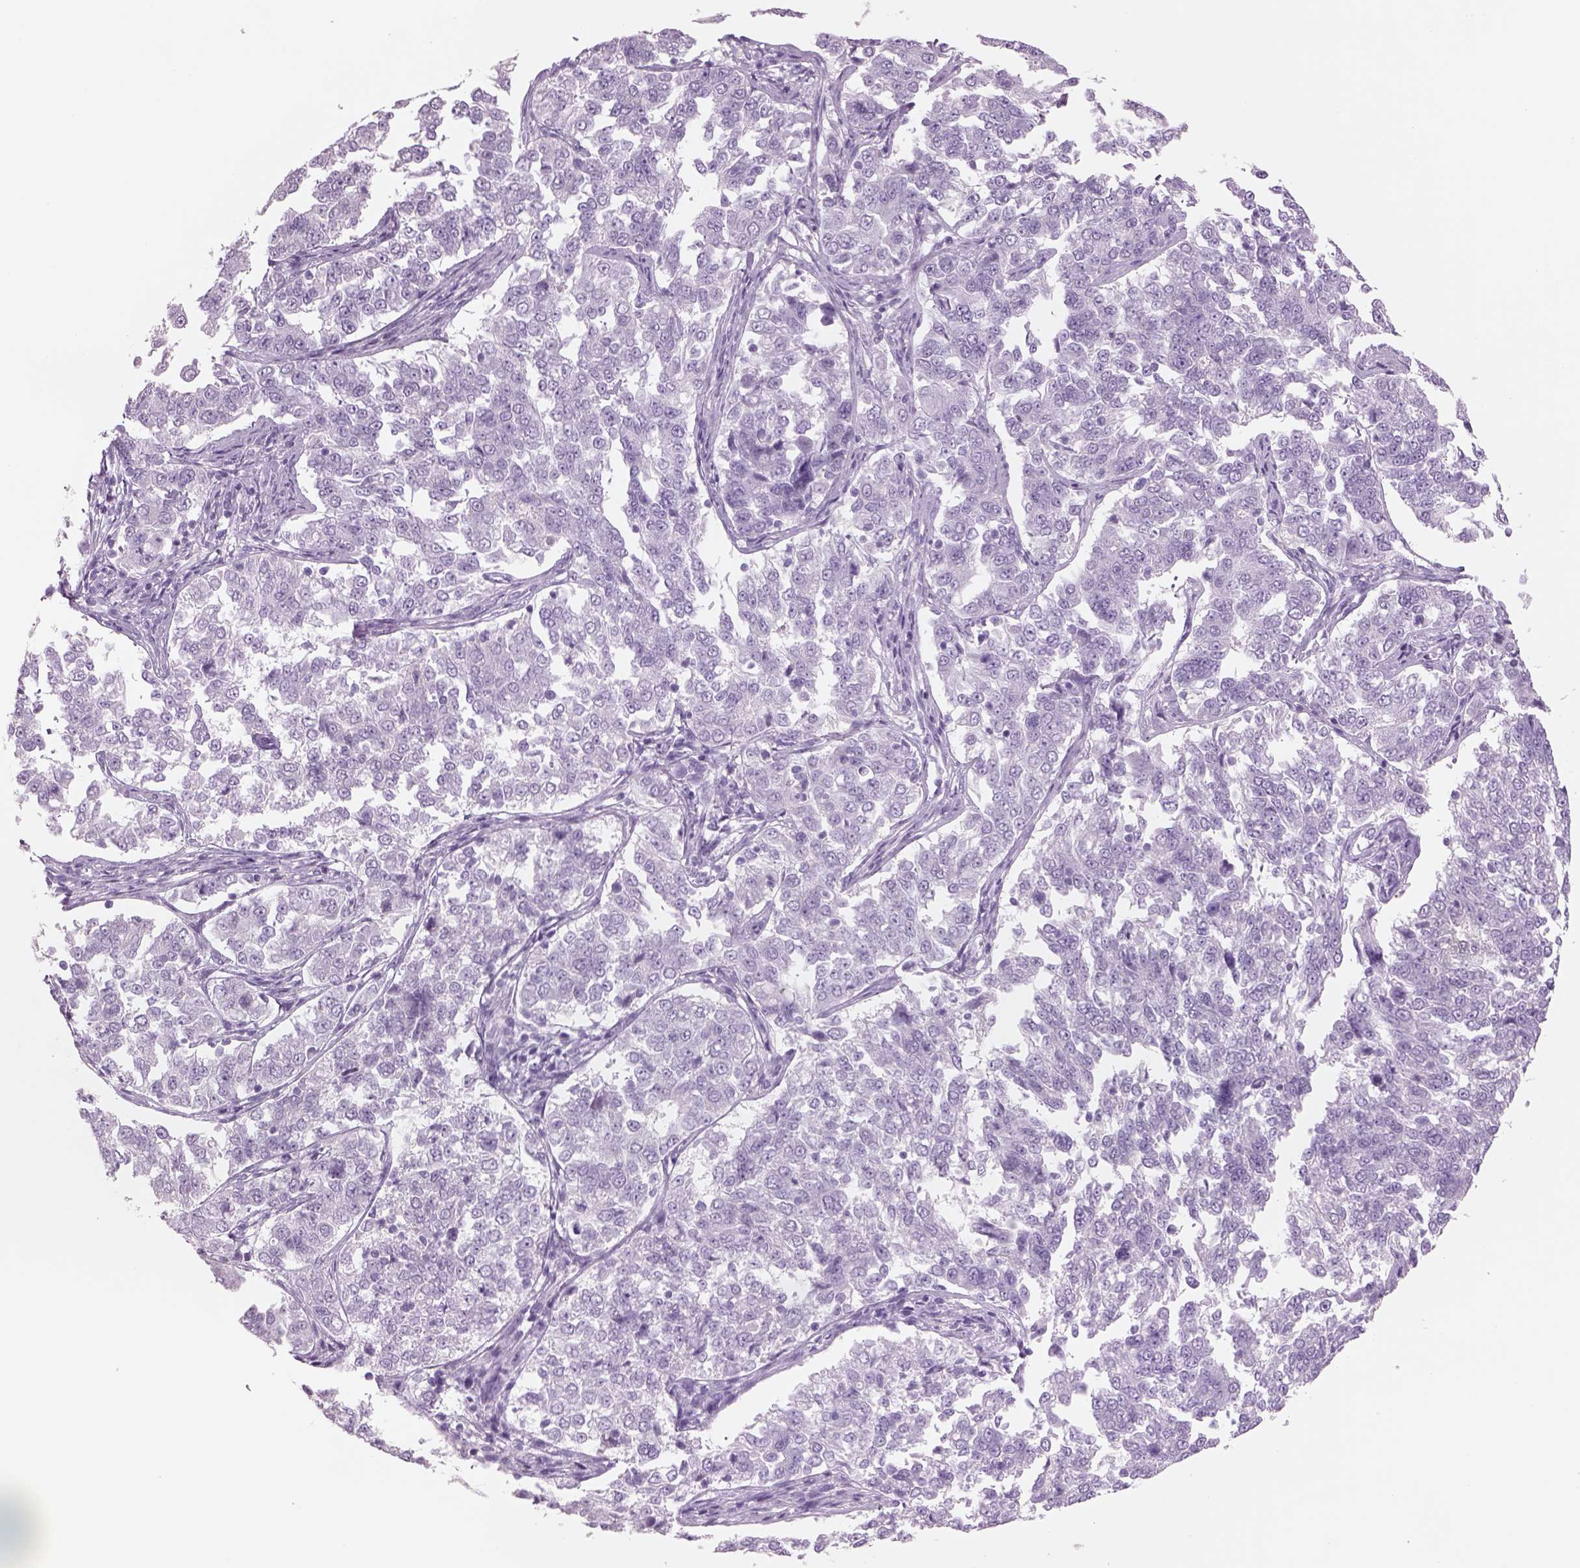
{"staining": {"intensity": "negative", "quantity": "none", "location": "none"}, "tissue": "endometrial cancer", "cell_type": "Tumor cells", "image_type": "cancer", "snomed": [{"axis": "morphology", "description": "Adenocarcinoma, NOS"}, {"axis": "topography", "description": "Endometrium"}], "caption": "Tumor cells show no significant protein expression in adenocarcinoma (endometrial).", "gene": "RHO", "patient": {"sex": "female", "age": 43}}